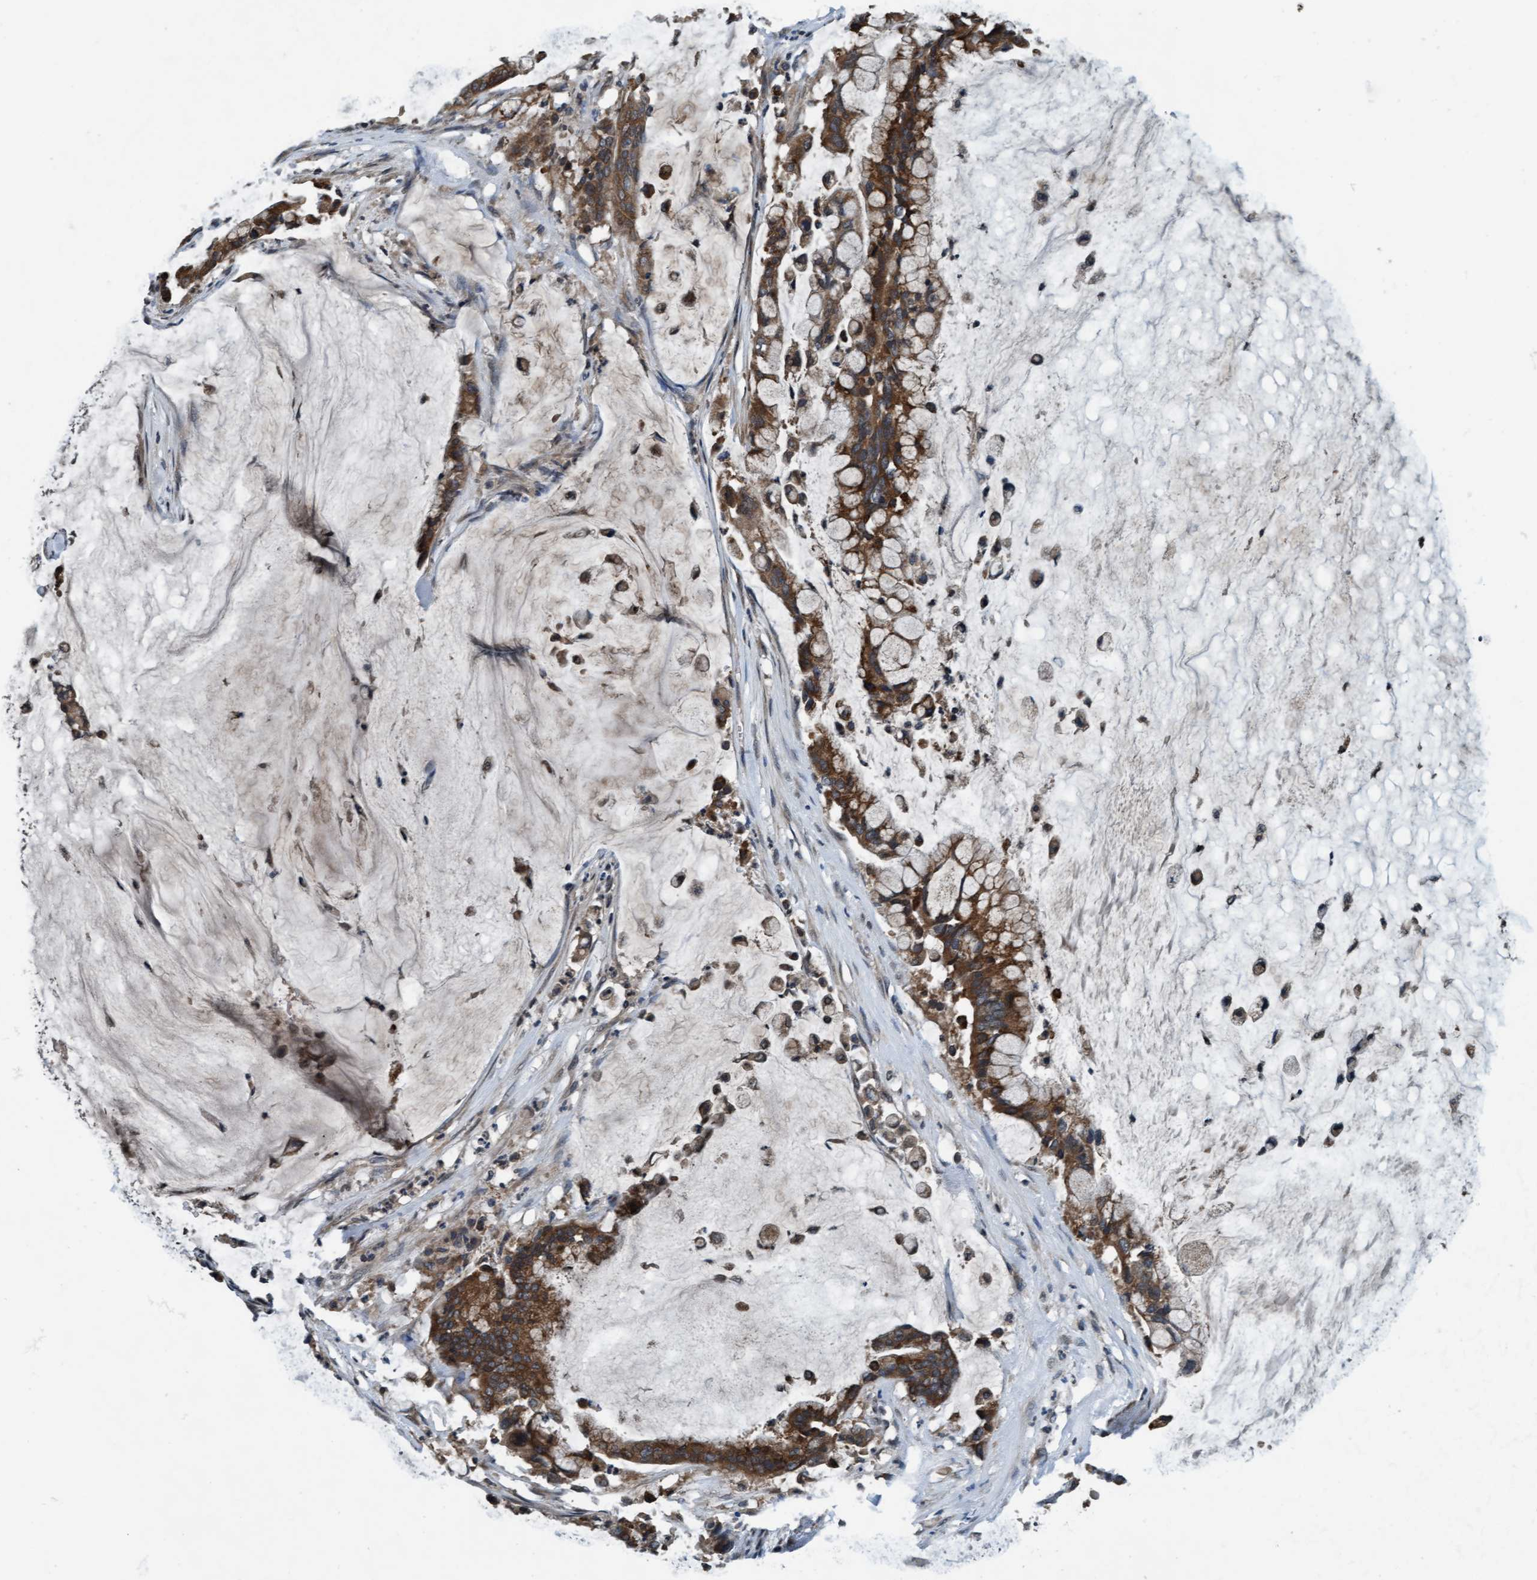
{"staining": {"intensity": "strong", "quantity": ">75%", "location": "cytoplasmic/membranous"}, "tissue": "pancreatic cancer", "cell_type": "Tumor cells", "image_type": "cancer", "snomed": [{"axis": "morphology", "description": "Adenocarcinoma, NOS"}, {"axis": "topography", "description": "Pancreas"}], "caption": "Immunohistochemistry (IHC) (DAB (3,3'-diaminobenzidine)) staining of human adenocarcinoma (pancreatic) demonstrates strong cytoplasmic/membranous protein staining in about >75% of tumor cells.", "gene": "WASF1", "patient": {"sex": "male", "age": 41}}